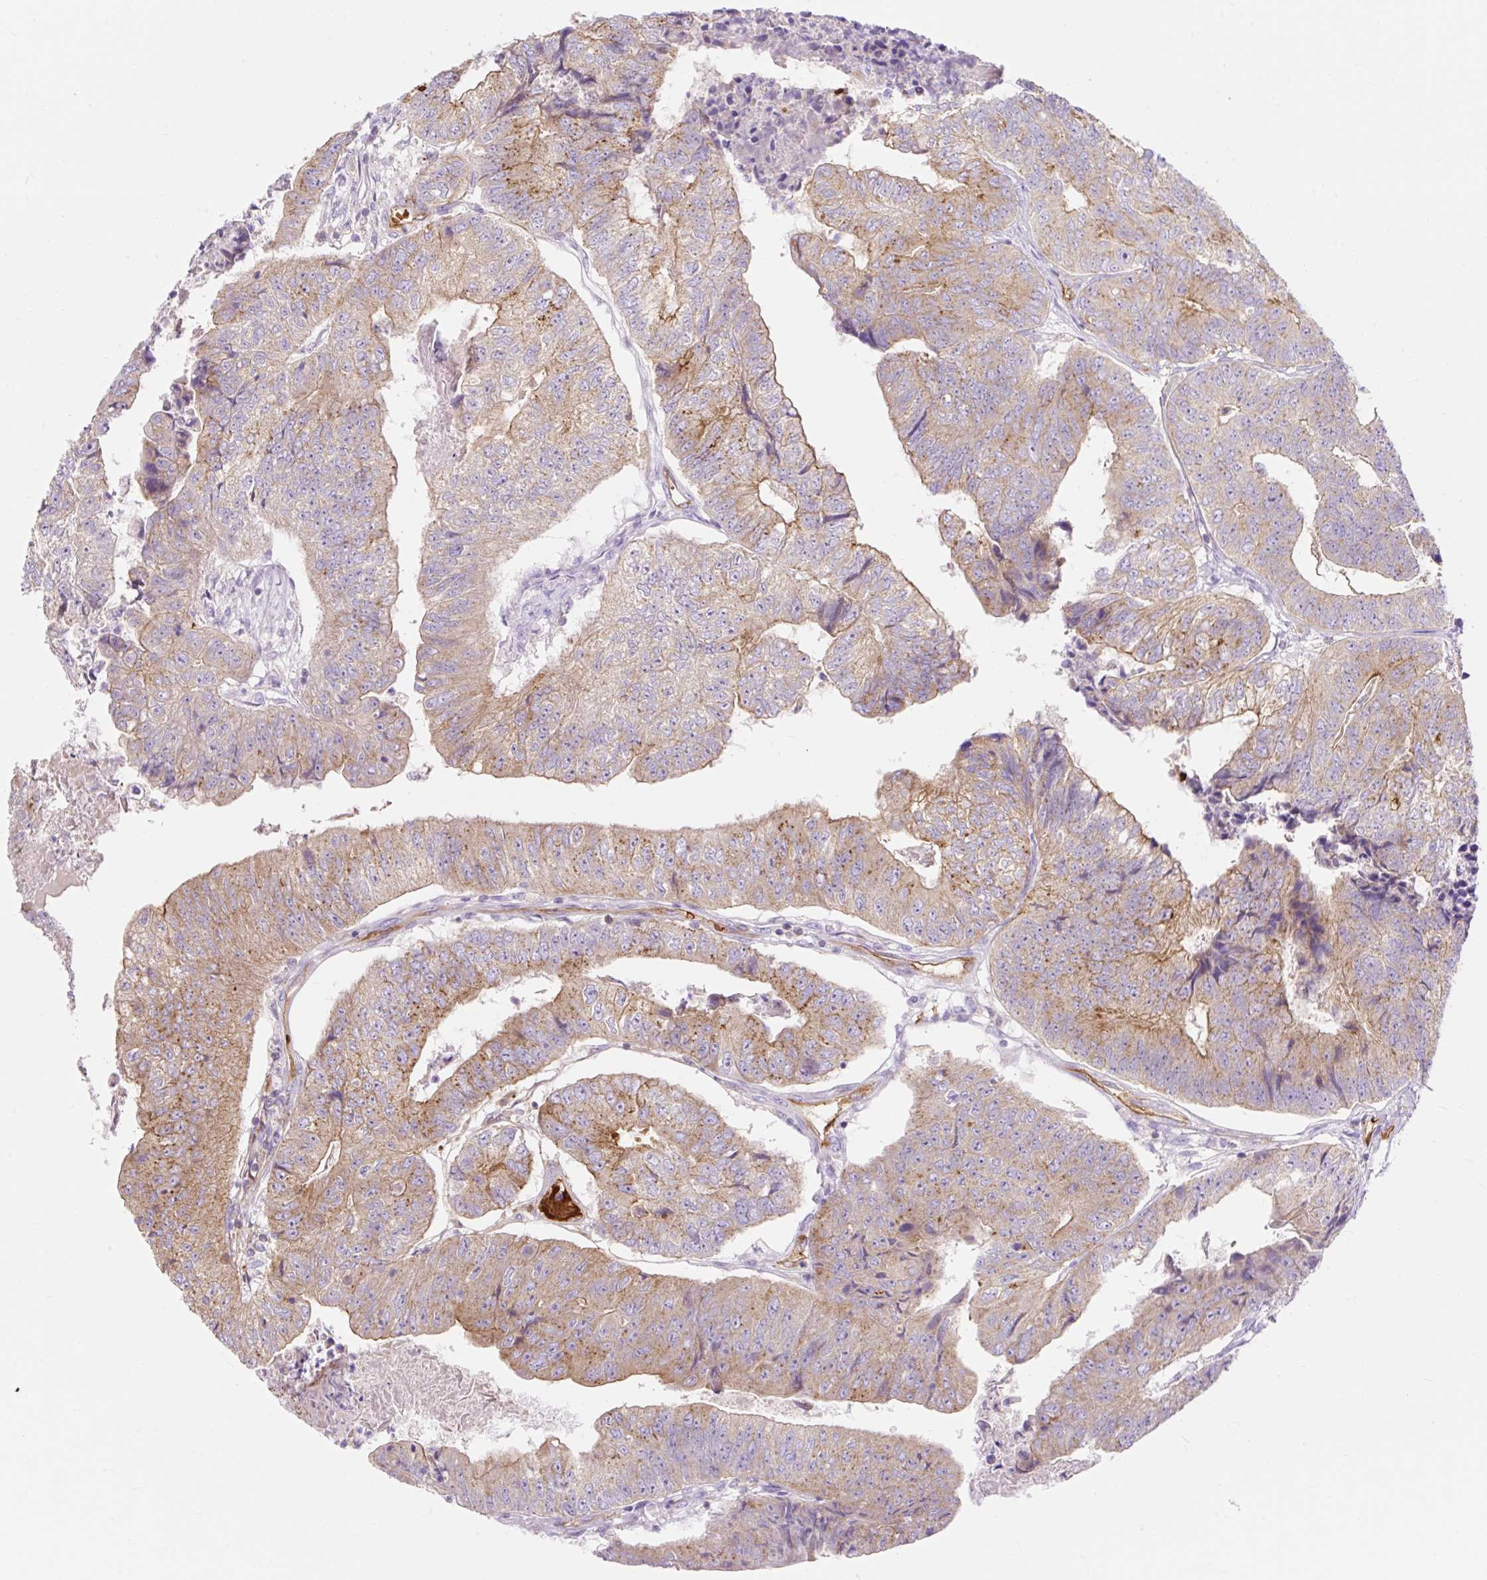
{"staining": {"intensity": "moderate", "quantity": "25%-75%", "location": "cytoplasmic/membranous"}, "tissue": "colorectal cancer", "cell_type": "Tumor cells", "image_type": "cancer", "snomed": [{"axis": "morphology", "description": "Adenocarcinoma, NOS"}, {"axis": "topography", "description": "Colon"}], "caption": "Immunohistochemical staining of colorectal cancer demonstrates medium levels of moderate cytoplasmic/membranous protein staining in about 25%-75% of tumor cells.", "gene": "HIP1R", "patient": {"sex": "female", "age": 67}}